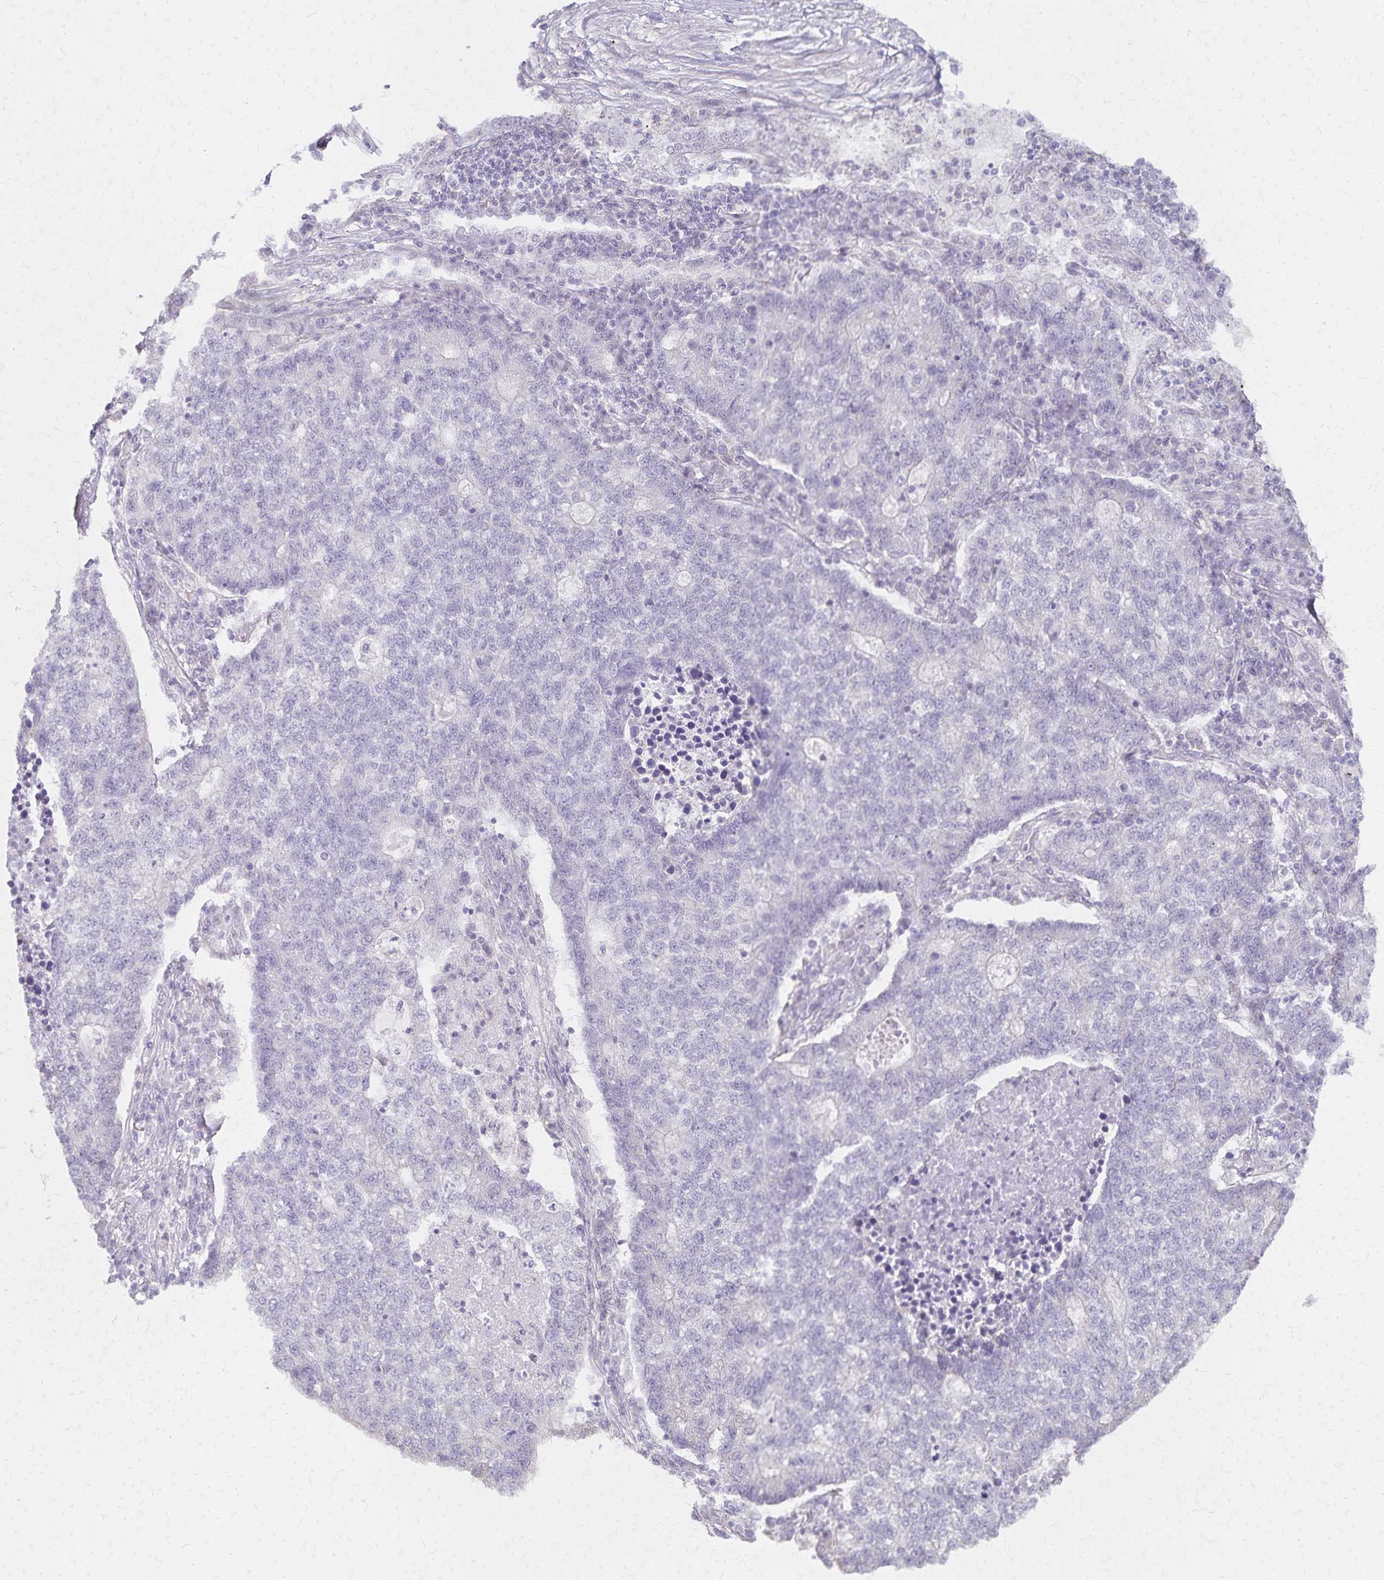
{"staining": {"intensity": "negative", "quantity": "none", "location": "none"}, "tissue": "lung cancer", "cell_type": "Tumor cells", "image_type": "cancer", "snomed": [{"axis": "morphology", "description": "Adenocarcinoma, NOS"}, {"axis": "topography", "description": "Lung"}], "caption": "Human lung cancer stained for a protein using IHC reveals no expression in tumor cells.", "gene": "KISS1", "patient": {"sex": "male", "age": 57}}